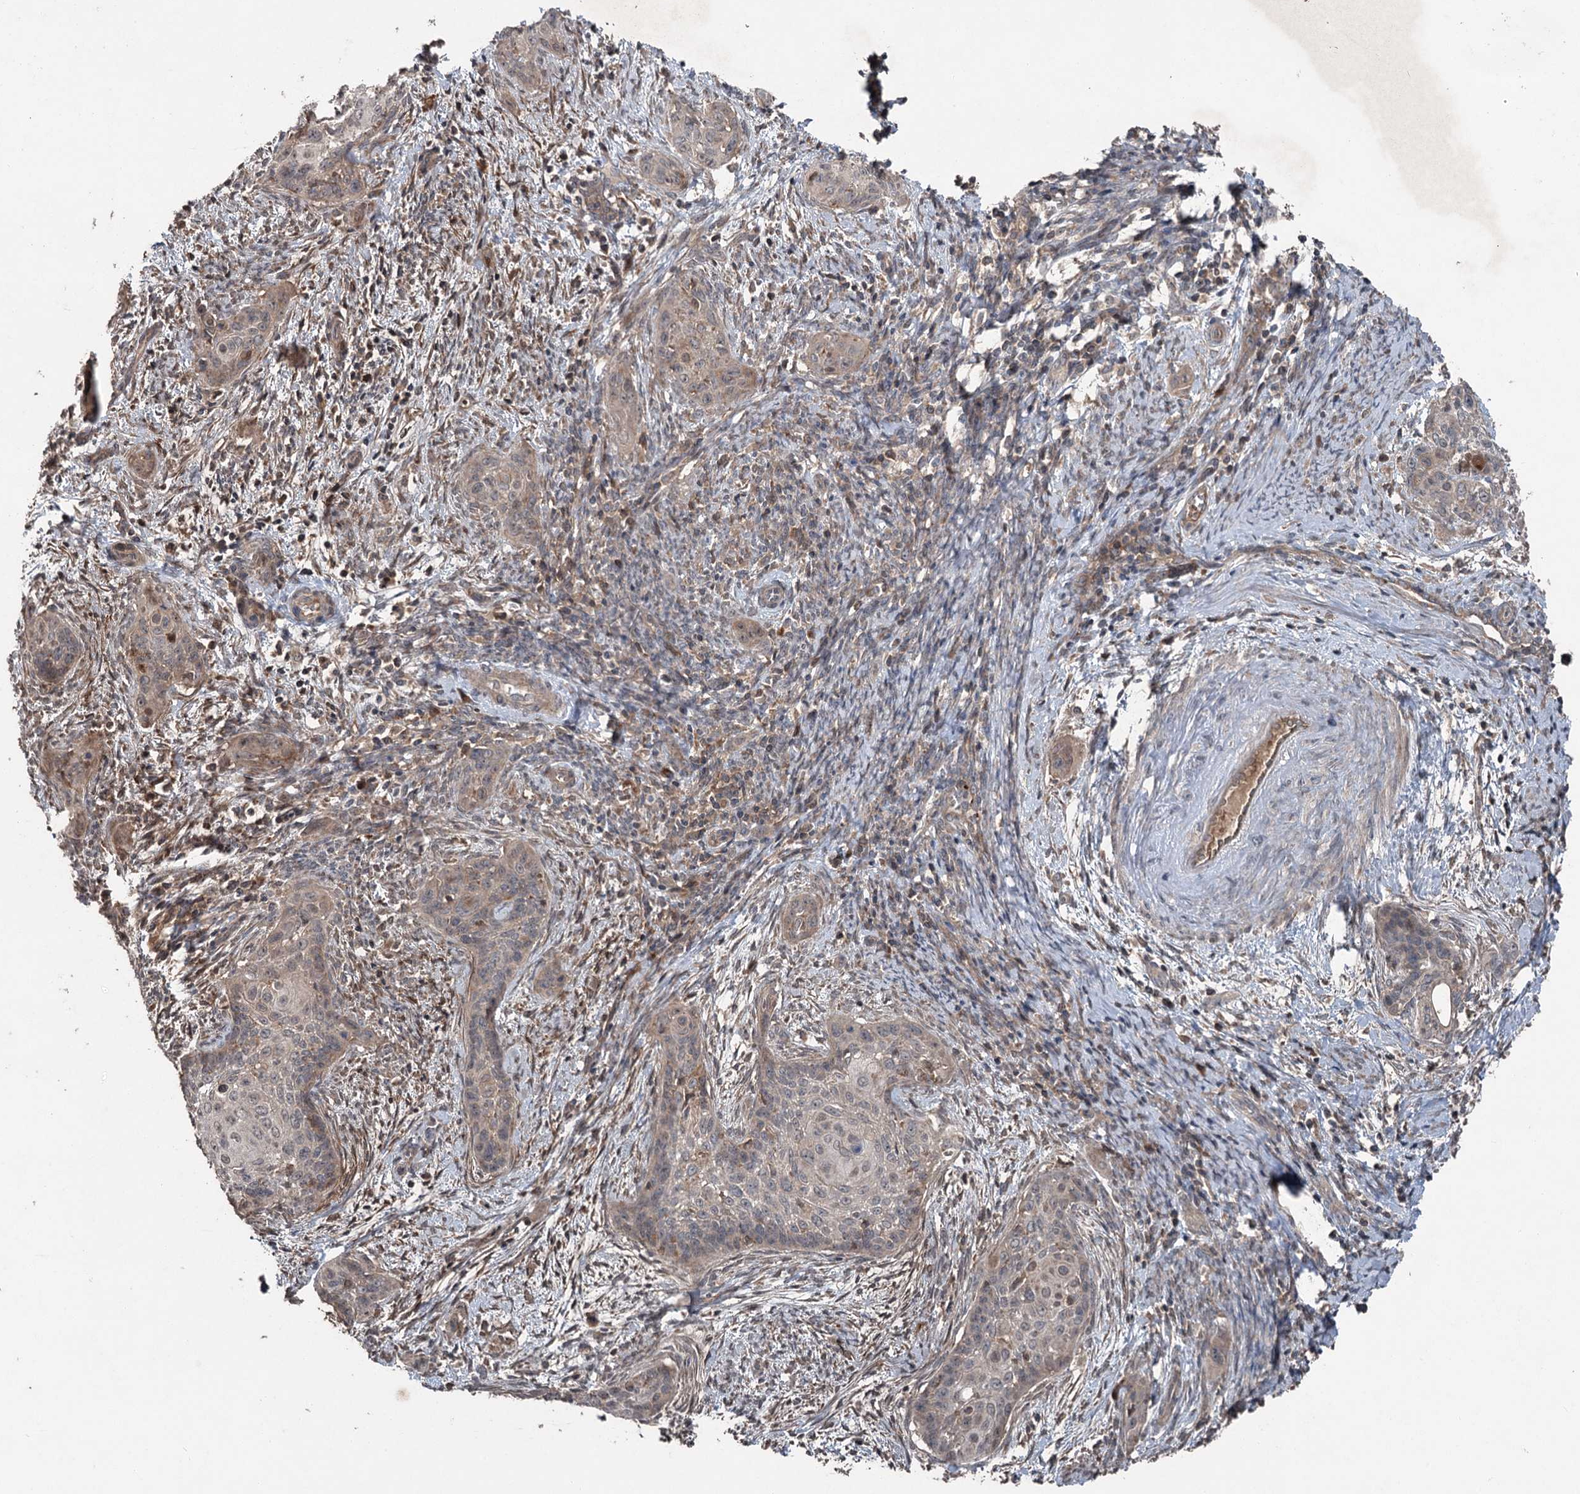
{"staining": {"intensity": "weak", "quantity": "<25%", "location": "cytoplasmic/membranous"}, "tissue": "cervical cancer", "cell_type": "Tumor cells", "image_type": "cancer", "snomed": [{"axis": "morphology", "description": "Squamous cell carcinoma, NOS"}, {"axis": "topography", "description": "Cervix"}], "caption": "An IHC photomicrograph of squamous cell carcinoma (cervical) is shown. There is no staining in tumor cells of squamous cell carcinoma (cervical). (DAB IHC, high magnification).", "gene": "MAPK8IP2", "patient": {"sex": "female", "age": 33}}